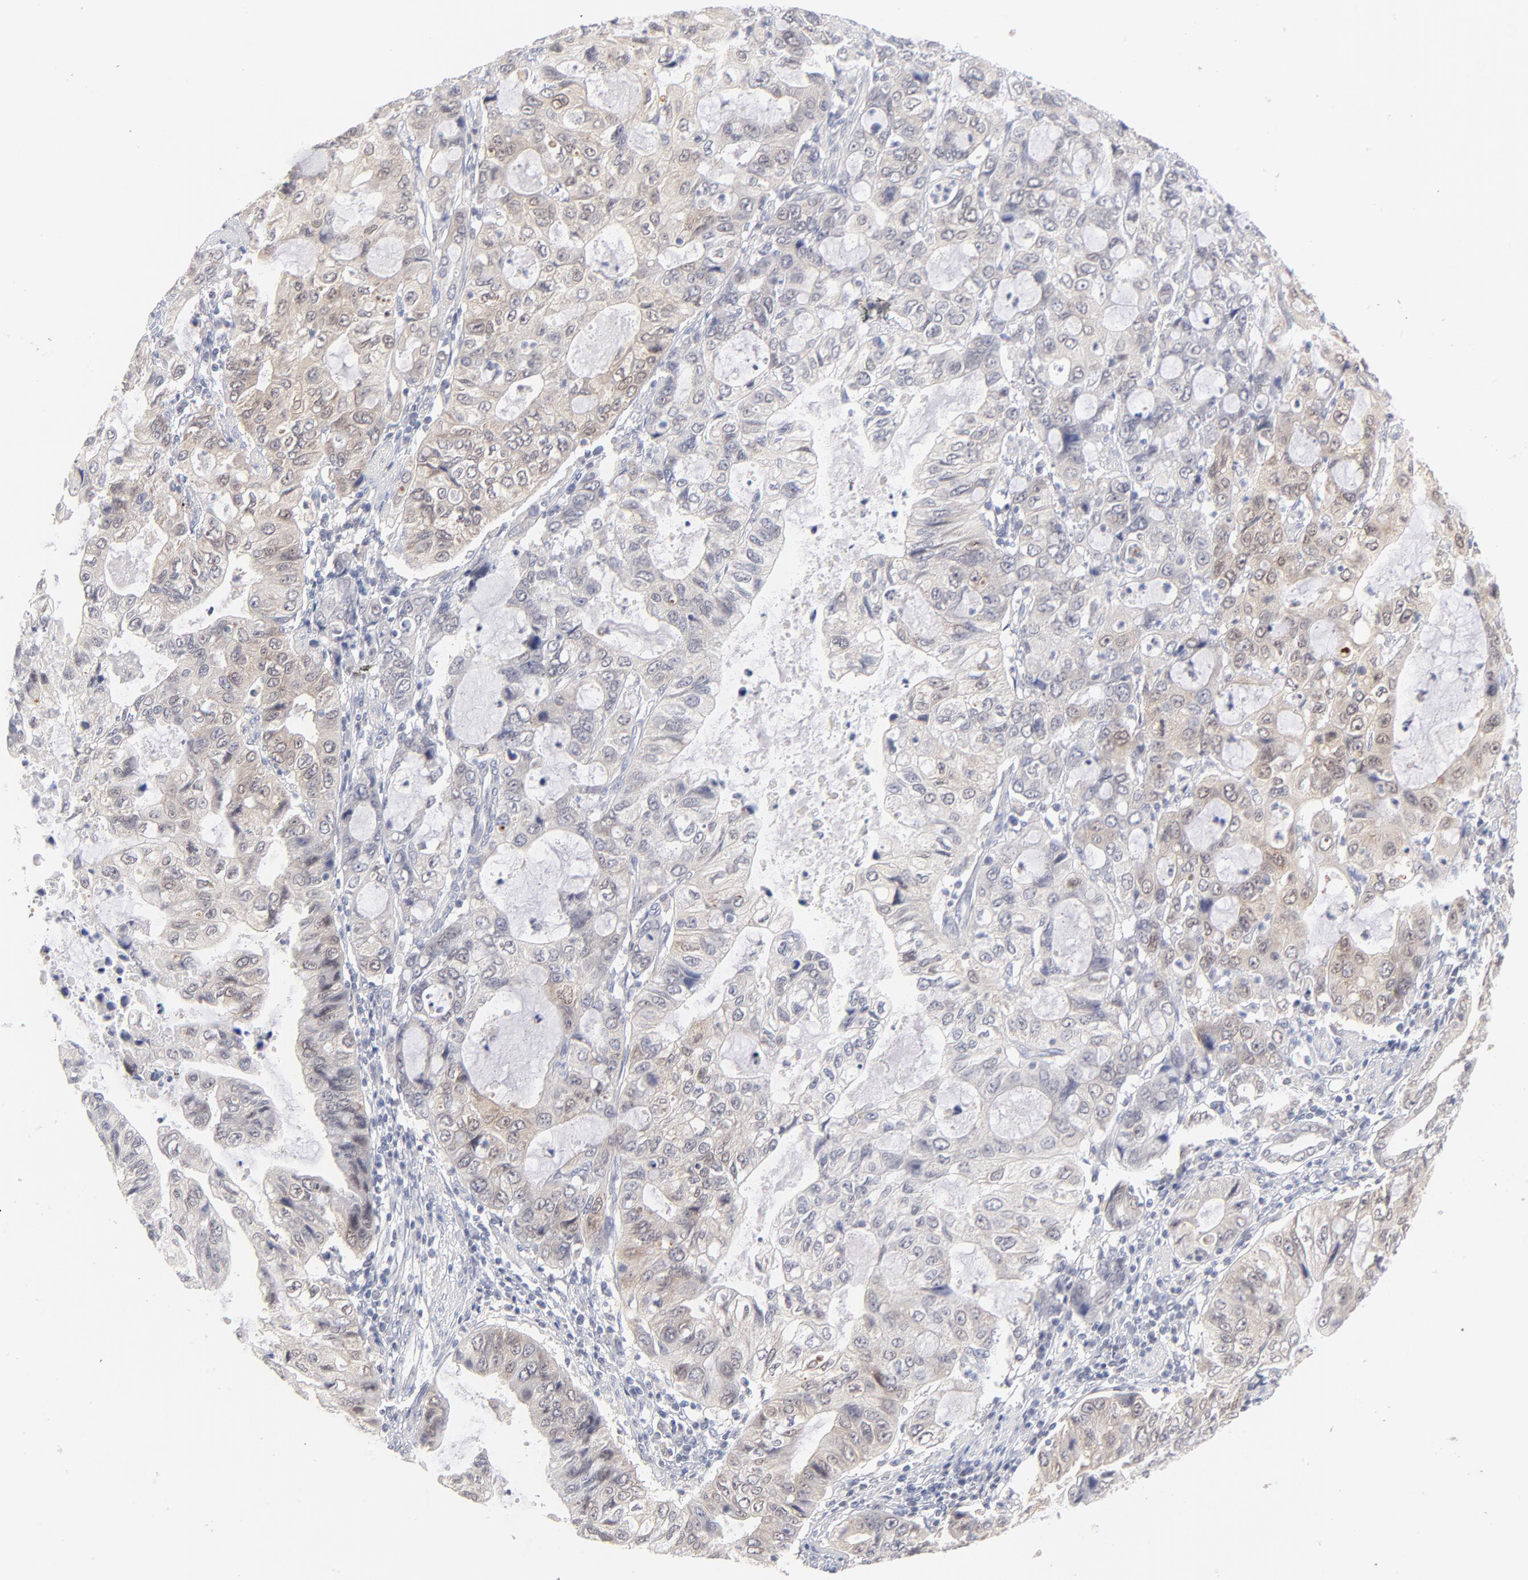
{"staining": {"intensity": "weak", "quantity": "25%-75%", "location": "cytoplasmic/membranous,nuclear"}, "tissue": "stomach cancer", "cell_type": "Tumor cells", "image_type": "cancer", "snomed": [{"axis": "morphology", "description": "Adenocarcinoma, NOS"}, {"axis": "topography", "description": "Stomach, upper"}], "caption": "Immunohistochemistry micrograph of neoplastic tissue: human stomach adenocarcinoma stained using immunohistochemistry (IHC) displays low levels of weak protein expression localized specifically in the cytoplasmic/membranous and nuclear of tumor cells, appearing as a cytoplasmic/membranous and nuclear brown color.", "gene": "CASP6", "patient": {"sex": "female", "age": 52}}